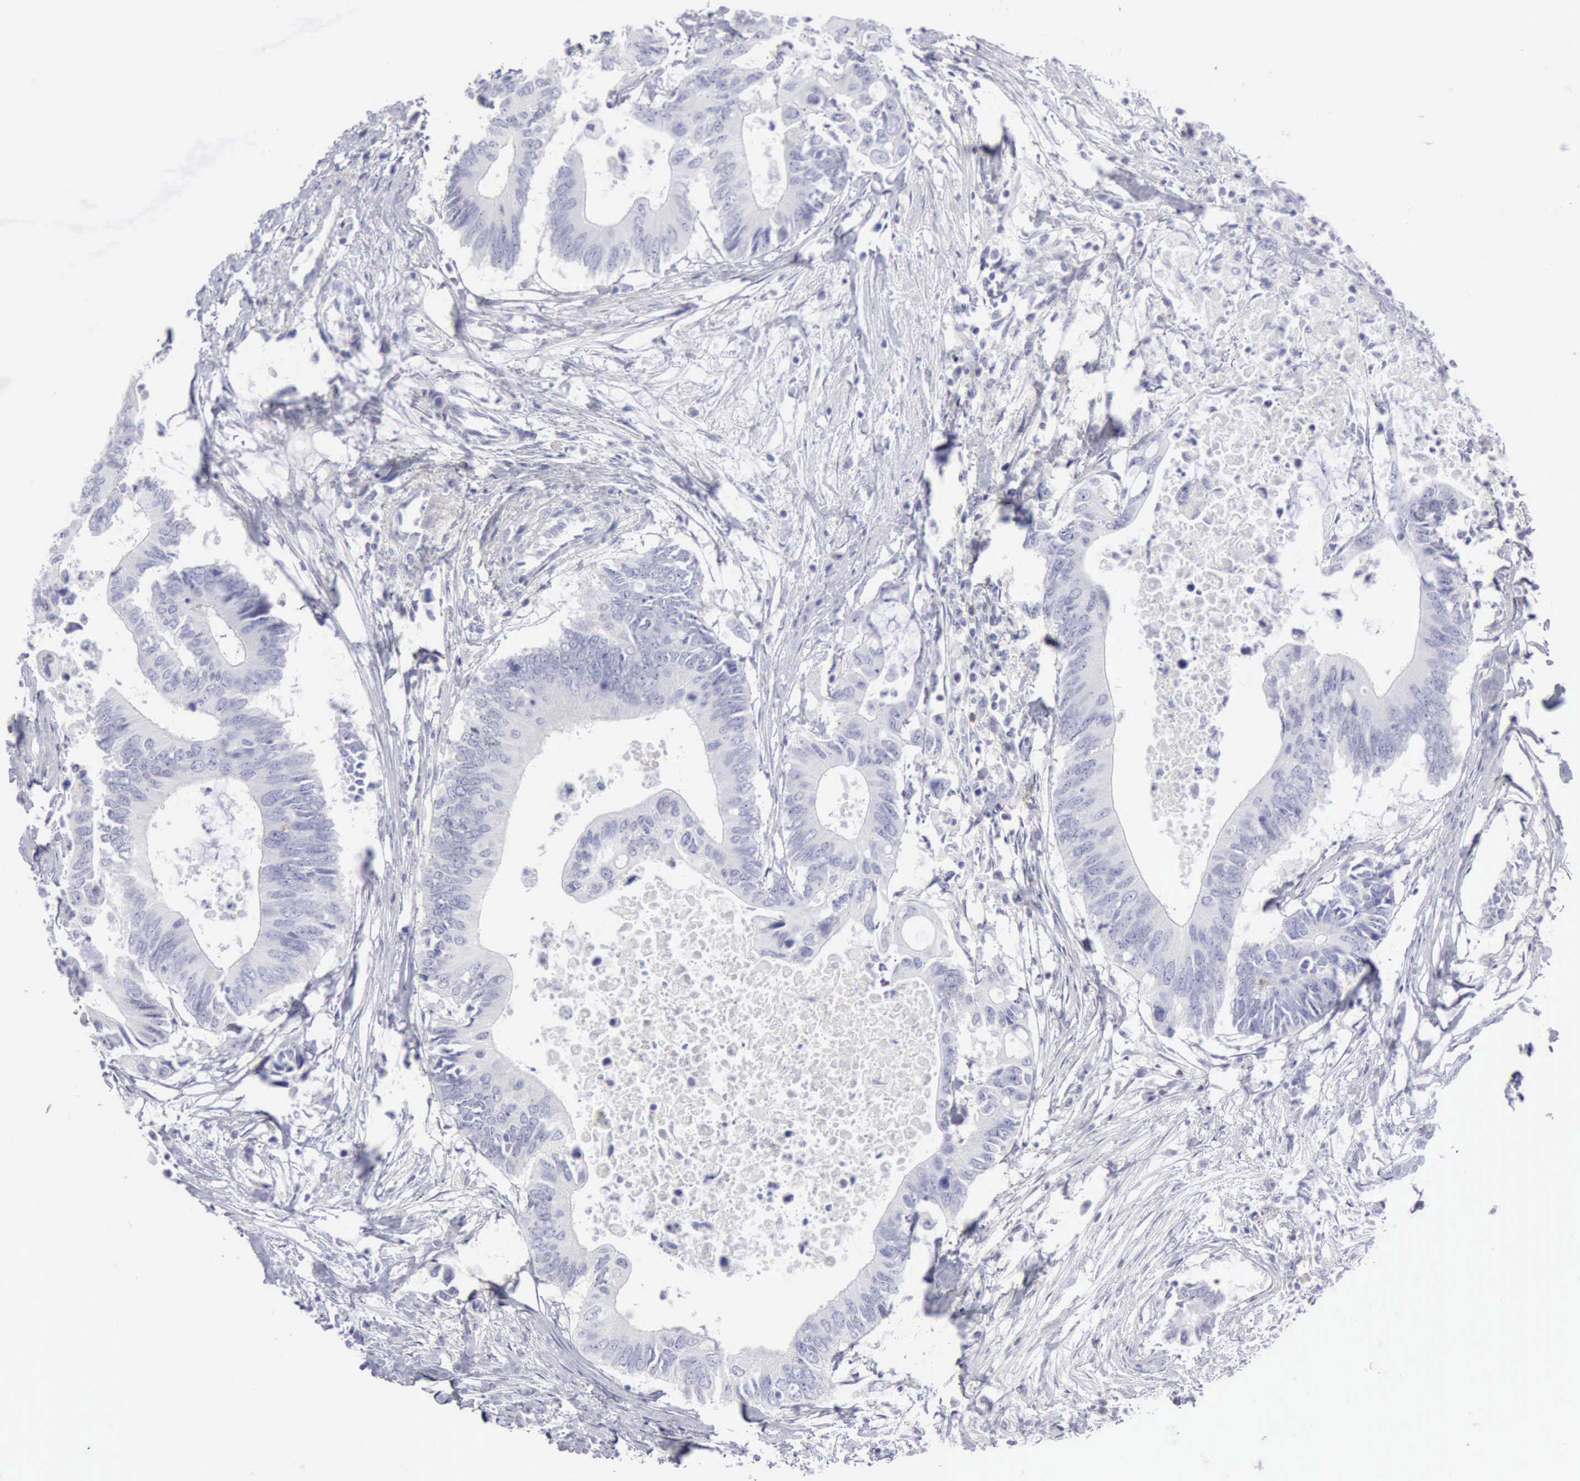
{"staining": {"intensity": "negative", "quantity": "none", "location": "none"}, "tissue": "colorectal cancer", "cell_type": "Tumor cells", "image_type": "cancer", "snomed": [{"axis": "morphology", "description": "Adenocarcinoma, NOS"}, {"axis": "topography", "description": "Colon"}], "caption": "IHC of human colorectal adenocarcinoma shows no expression in tumor cells.", "gene": "NCAM1", "patient": {"sex": "male", "age": 71}}